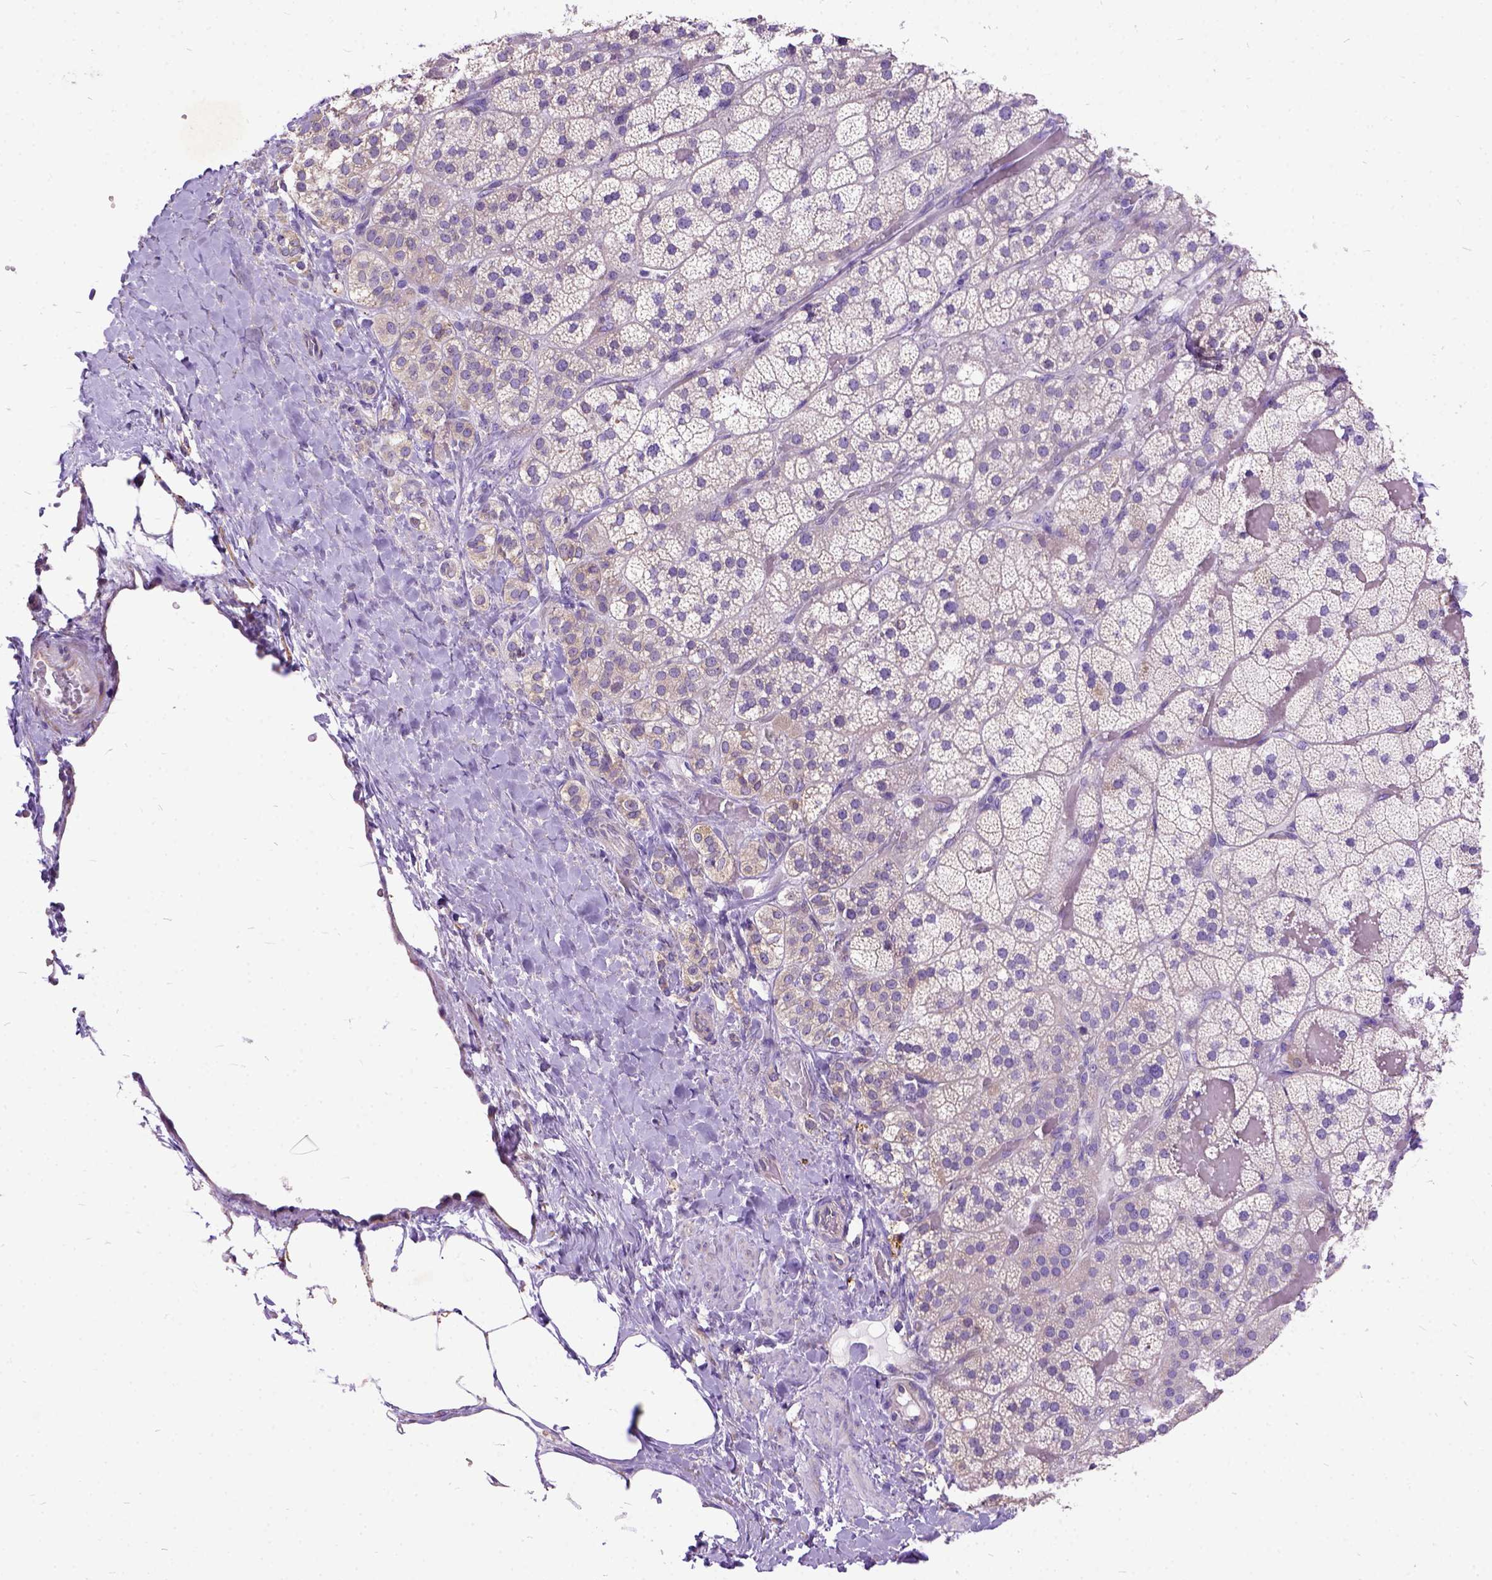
{"staining": {"intensity": "weak", "quantity": "25%-75%", "location": "cytoplasmic/membranous"}, "tissue": "adrenal gland", "cell_type": "Glandular cells", "image_type": "normal", "snomed": [{"axis": "morphology", "description": "Normal tissue, NOS"}, {"axis": "topography", "description": "Adrenal gland"}], "caption": "Protein staining of benign adrenal gland demonstrates weak cytoplasmic/membranous expression in approximately 25%-75% of glandular cells.", "gene": "CFAP54", "patient": {"sex": "male", "age": 57}}